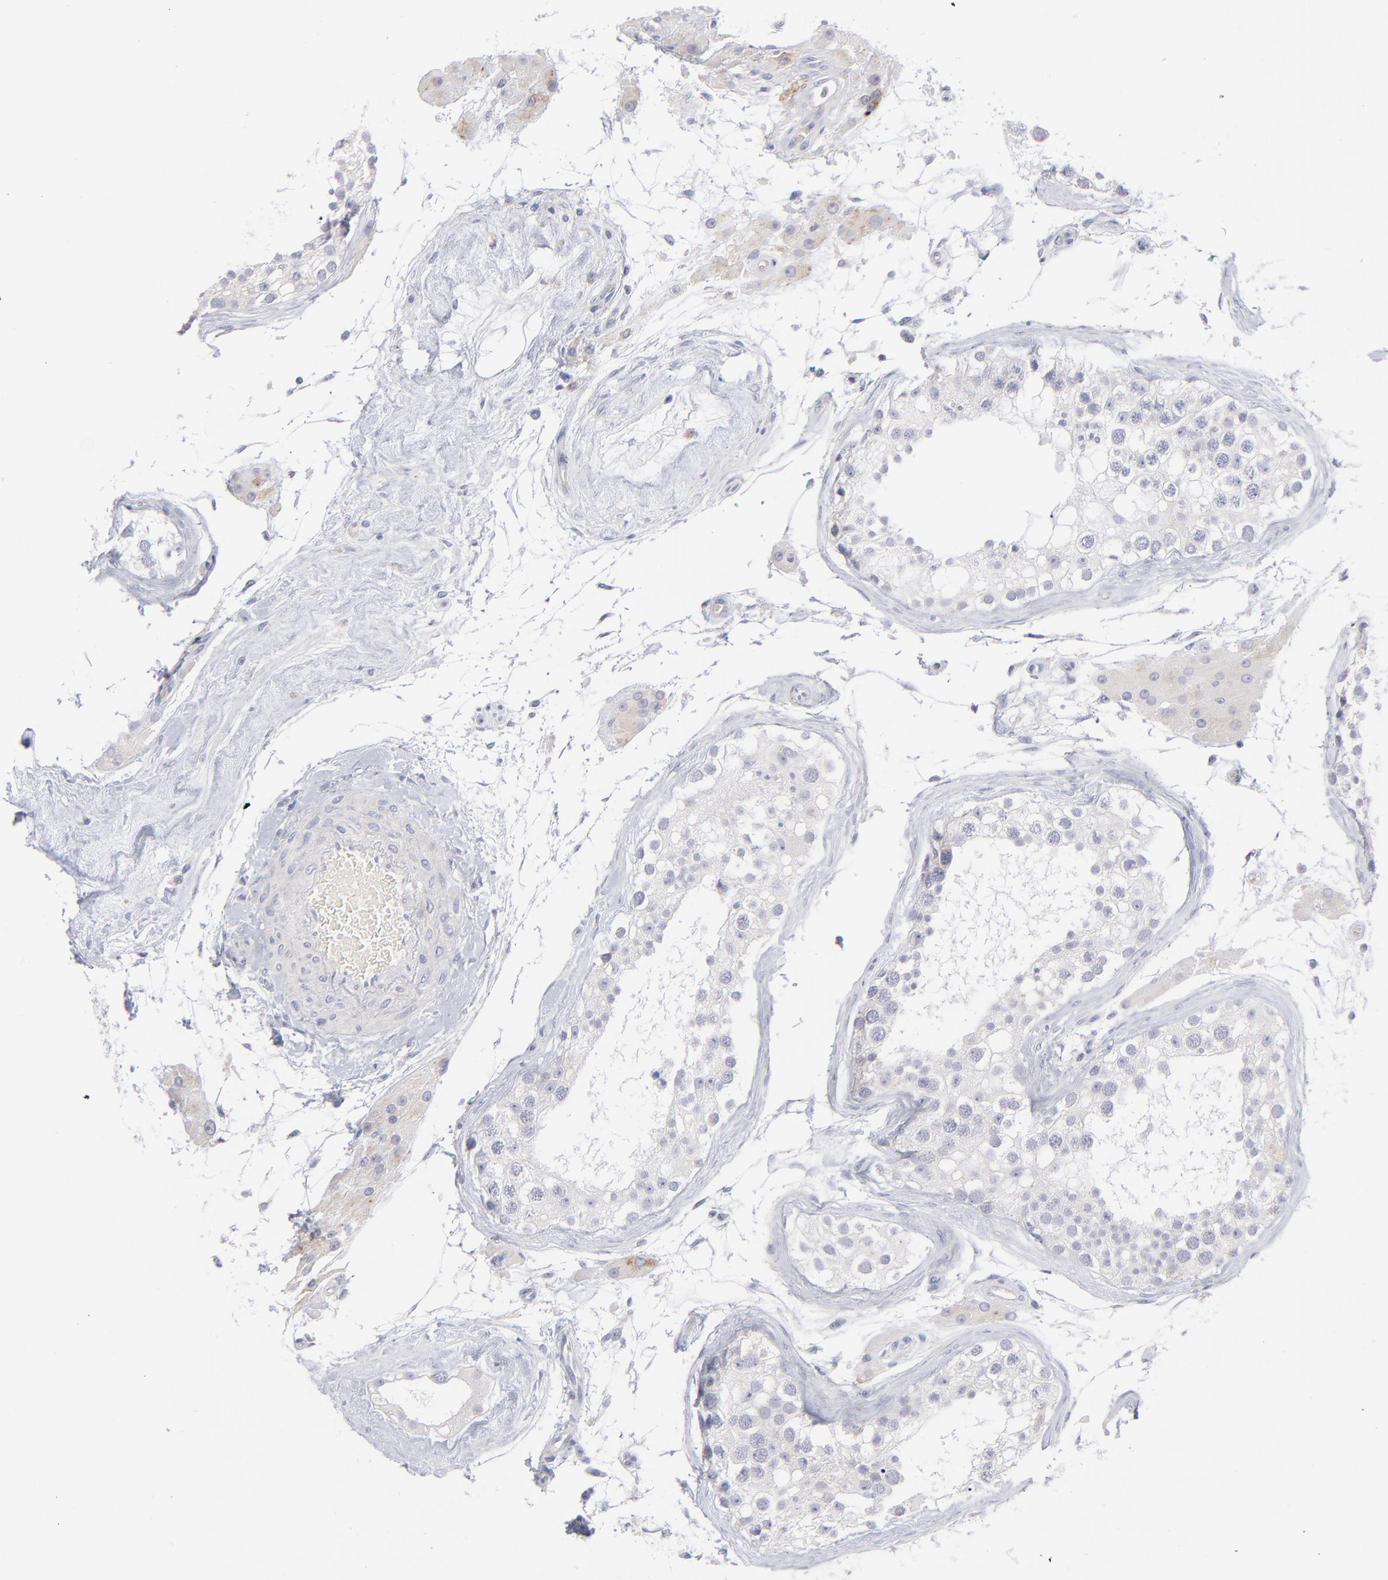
{"staining": {"intensity": "negative", "quantity": "none", "location": "none"}, "tissue": "testis", "cell_type": "Cells in seminiferous ducts", "image_type": "normal", "snomed": [{"axis": "morphology", "description": "Normal tissue, NOS"}, {"axis": "topography", "description": "Testis"}], "caption": "The immunohistochemistry (IHC) image has no significant positivity in cells in seminiferous ducts of testis. The staining is performed using DAB brown chromogen with nuclei counter-stained in using hematoxylin.", "gene": "MTHFD2", "patient": {"sex": "male", "age": 68}}